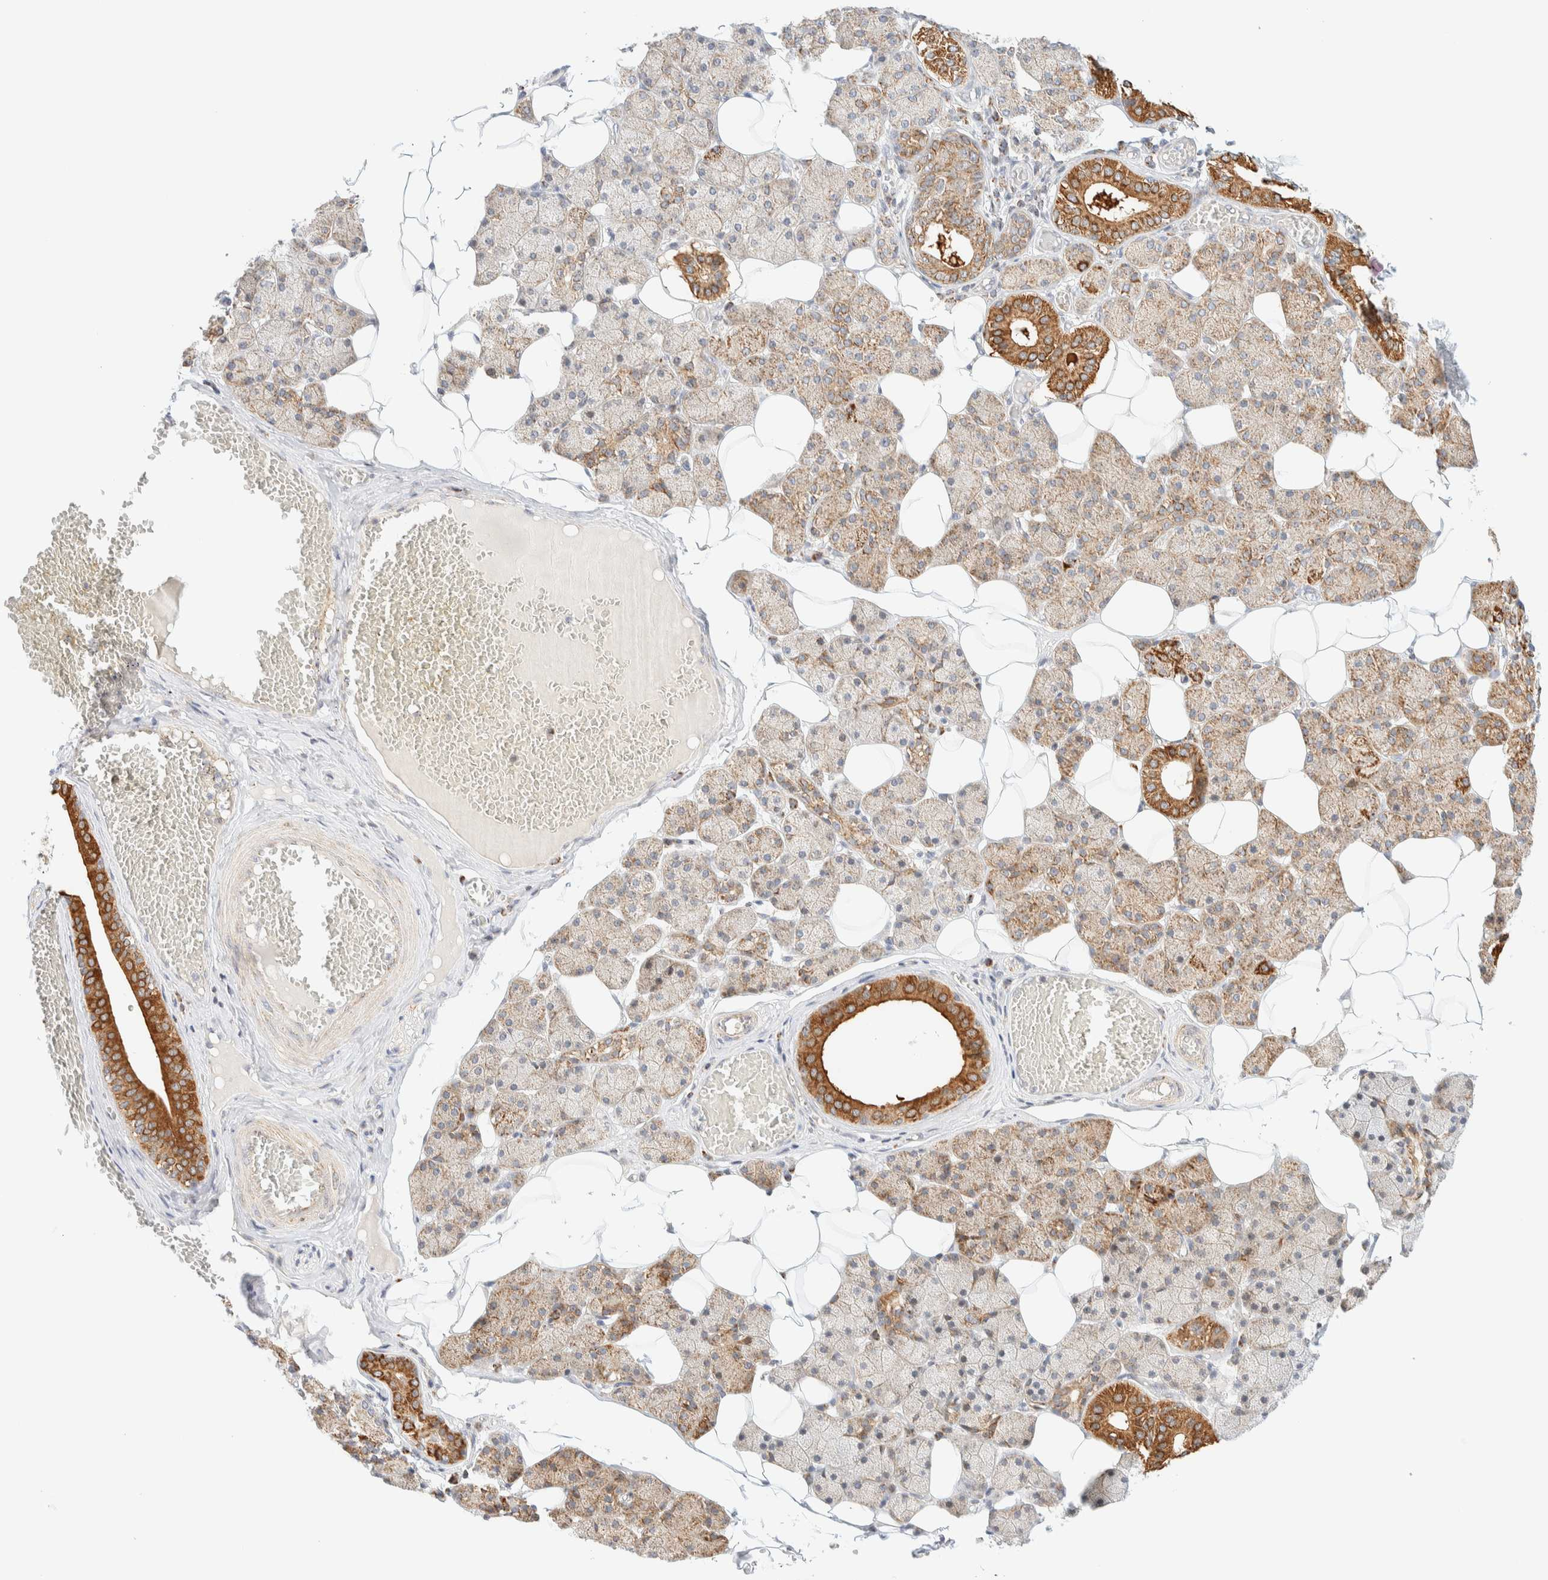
{"staining": {"intensity": "moderate", "quantity": "25%-75%", "location": "cytoplasmic/membranous"}, "tissue": "salivary gland", "cell_type": "Glandular cells", "image_type": "normal", "snomed": [{"axis": "morphology", "description": "Normal tissue, NOS"}, {"axis": "topography", "description": "Salivary gland"}], "caption": "This micrograph reveals benign salivary gland stained with immunohistochemistry (IHC) to label a protein in brown. The cytoplasmic/membranous of glandular cells show moderate positivity for the protein. Nuclei are counter-stained blue.", "gene": "PPM1K", "patient": {"sex": "female", "age": 33}}